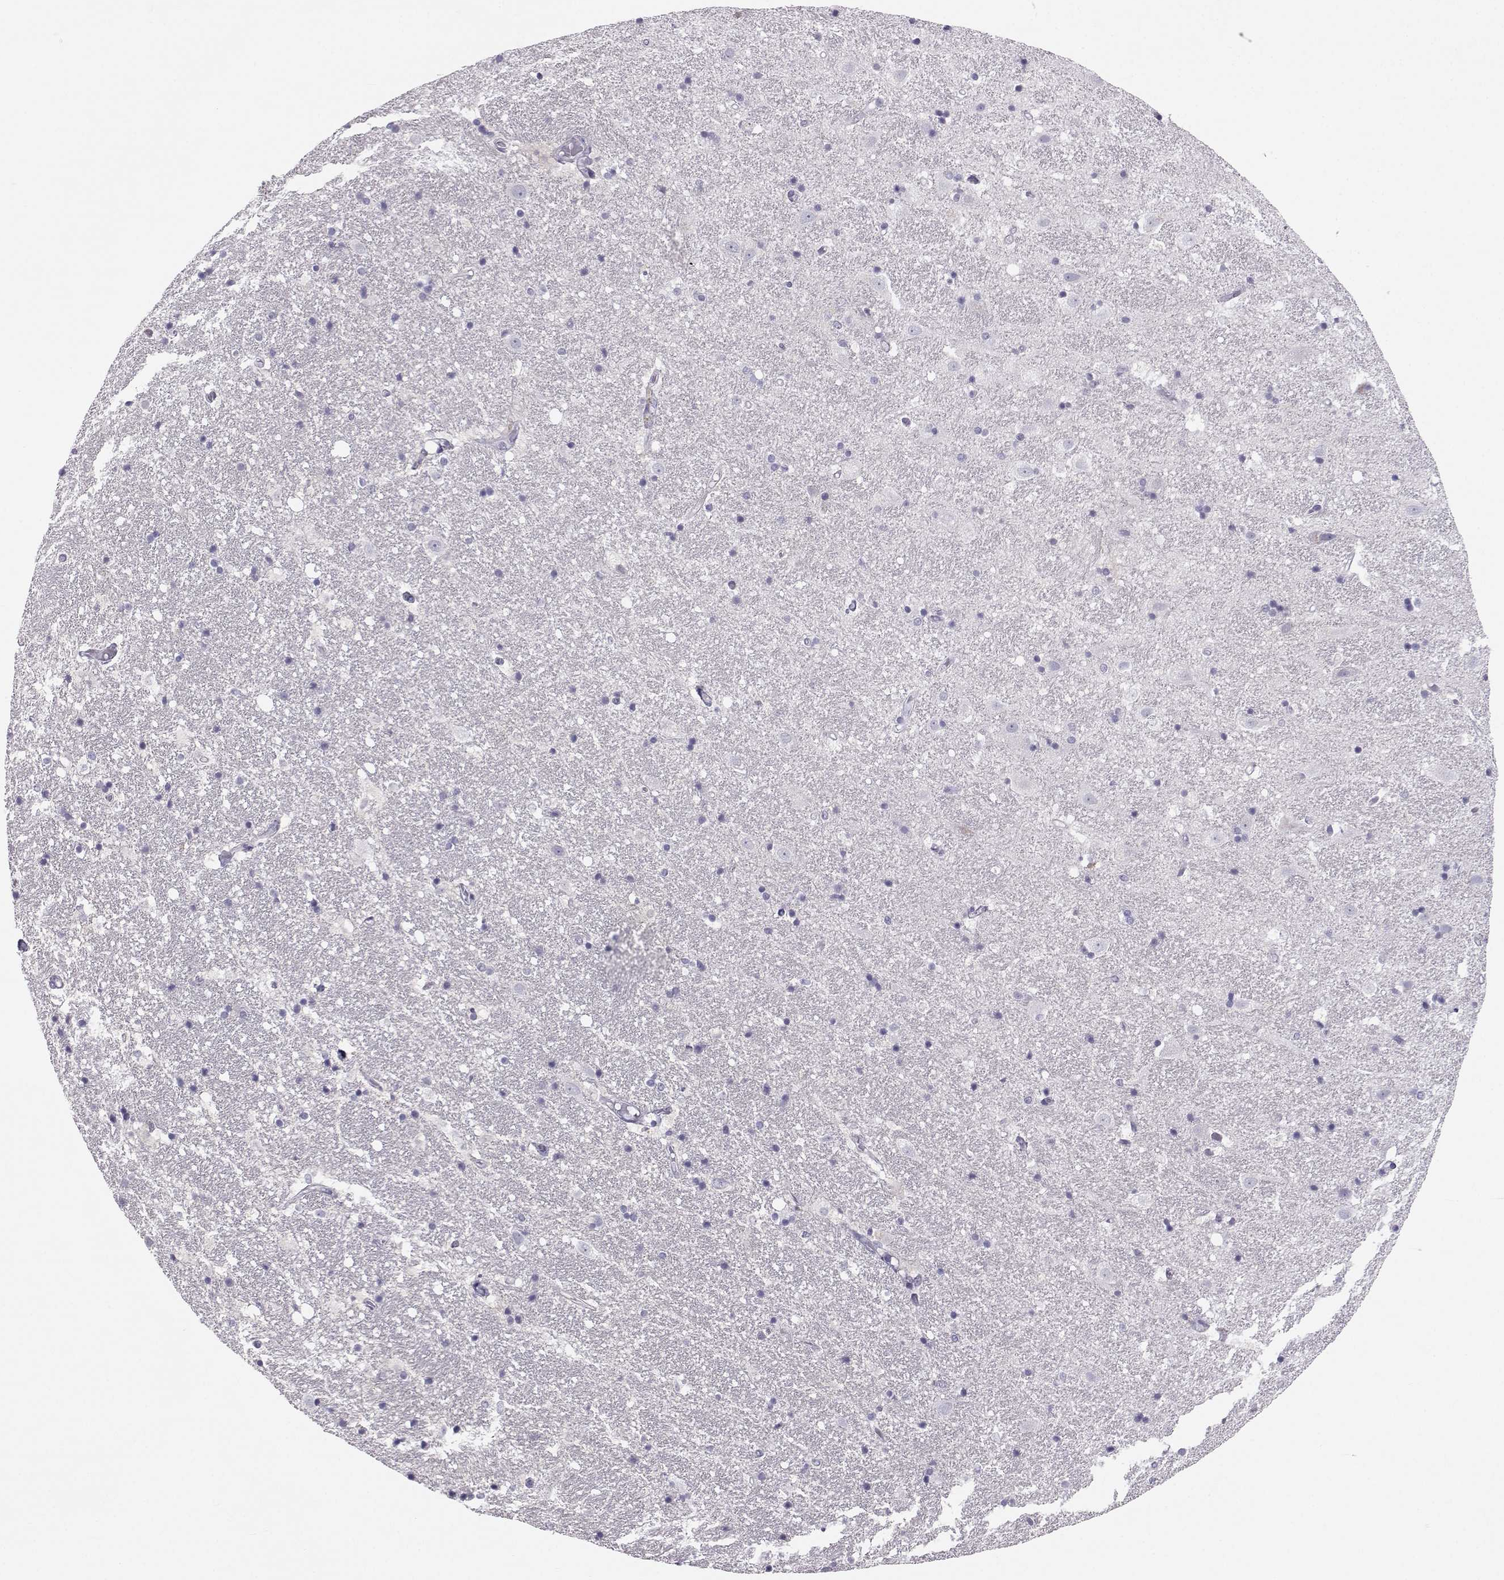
{"staining": {"intensity": "negative", "quantity": "none", "location": "none"}, "tissue": "hippocampus", "cell_type": "Glial cells", "image_type": "normal", "snomed": [{"axis": "morphology", "description": "Normal tissue, NOS"}, {"axis": "topography", "description": "Hippocampus"}], "caption": "Glial cells are negative for protein expression in unremarkable human hippocampus. The staining was performed using DAB (3,3'-diaminobenzidine) to visualize the protein expression in brown, while the nuclei were stained in blue with hematoxylin (Magnification: 20x).", "gene": "MROH7", "patient": {"sex": "male", "age": 49}}